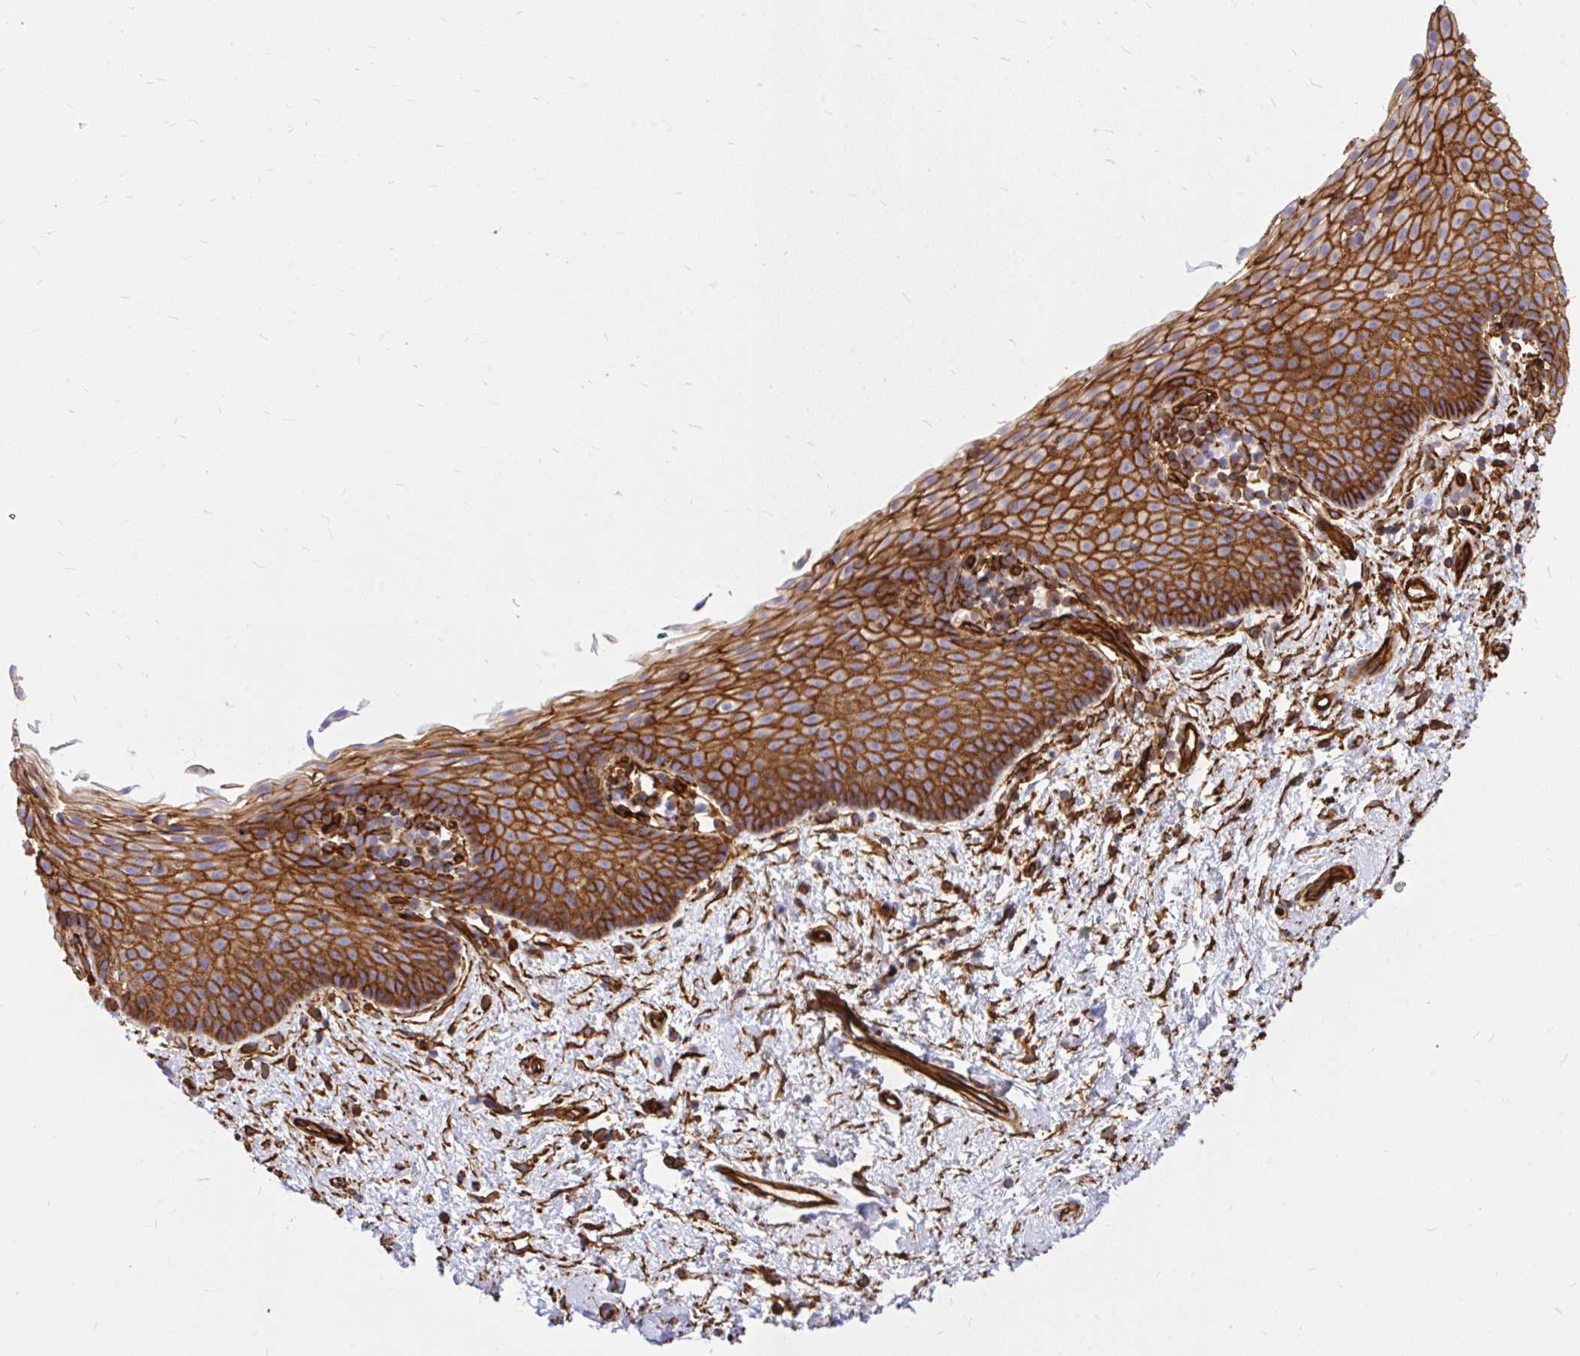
{"staining": {"intensity": "strong", "quantity": ">75%", "location": "cytoplasmic/membranous"}, "tissue": "vagina", "cell_type": "Squamous epithelial cells", "image_type": "normal", "snomed": [{"axis": "morphology", "description": "Normal tissue, NOS"}, {"axis": "topography", "description": "Vagina"}], "caption": "Normal vagina demonstrates strong cytoplasmic/membranous expression in approximately >75% of squamous epithelial cells Nuclei are stained in blue..", "gene": "MAP1LC3B2", "patient": {"sex": "female", "age": 61}}